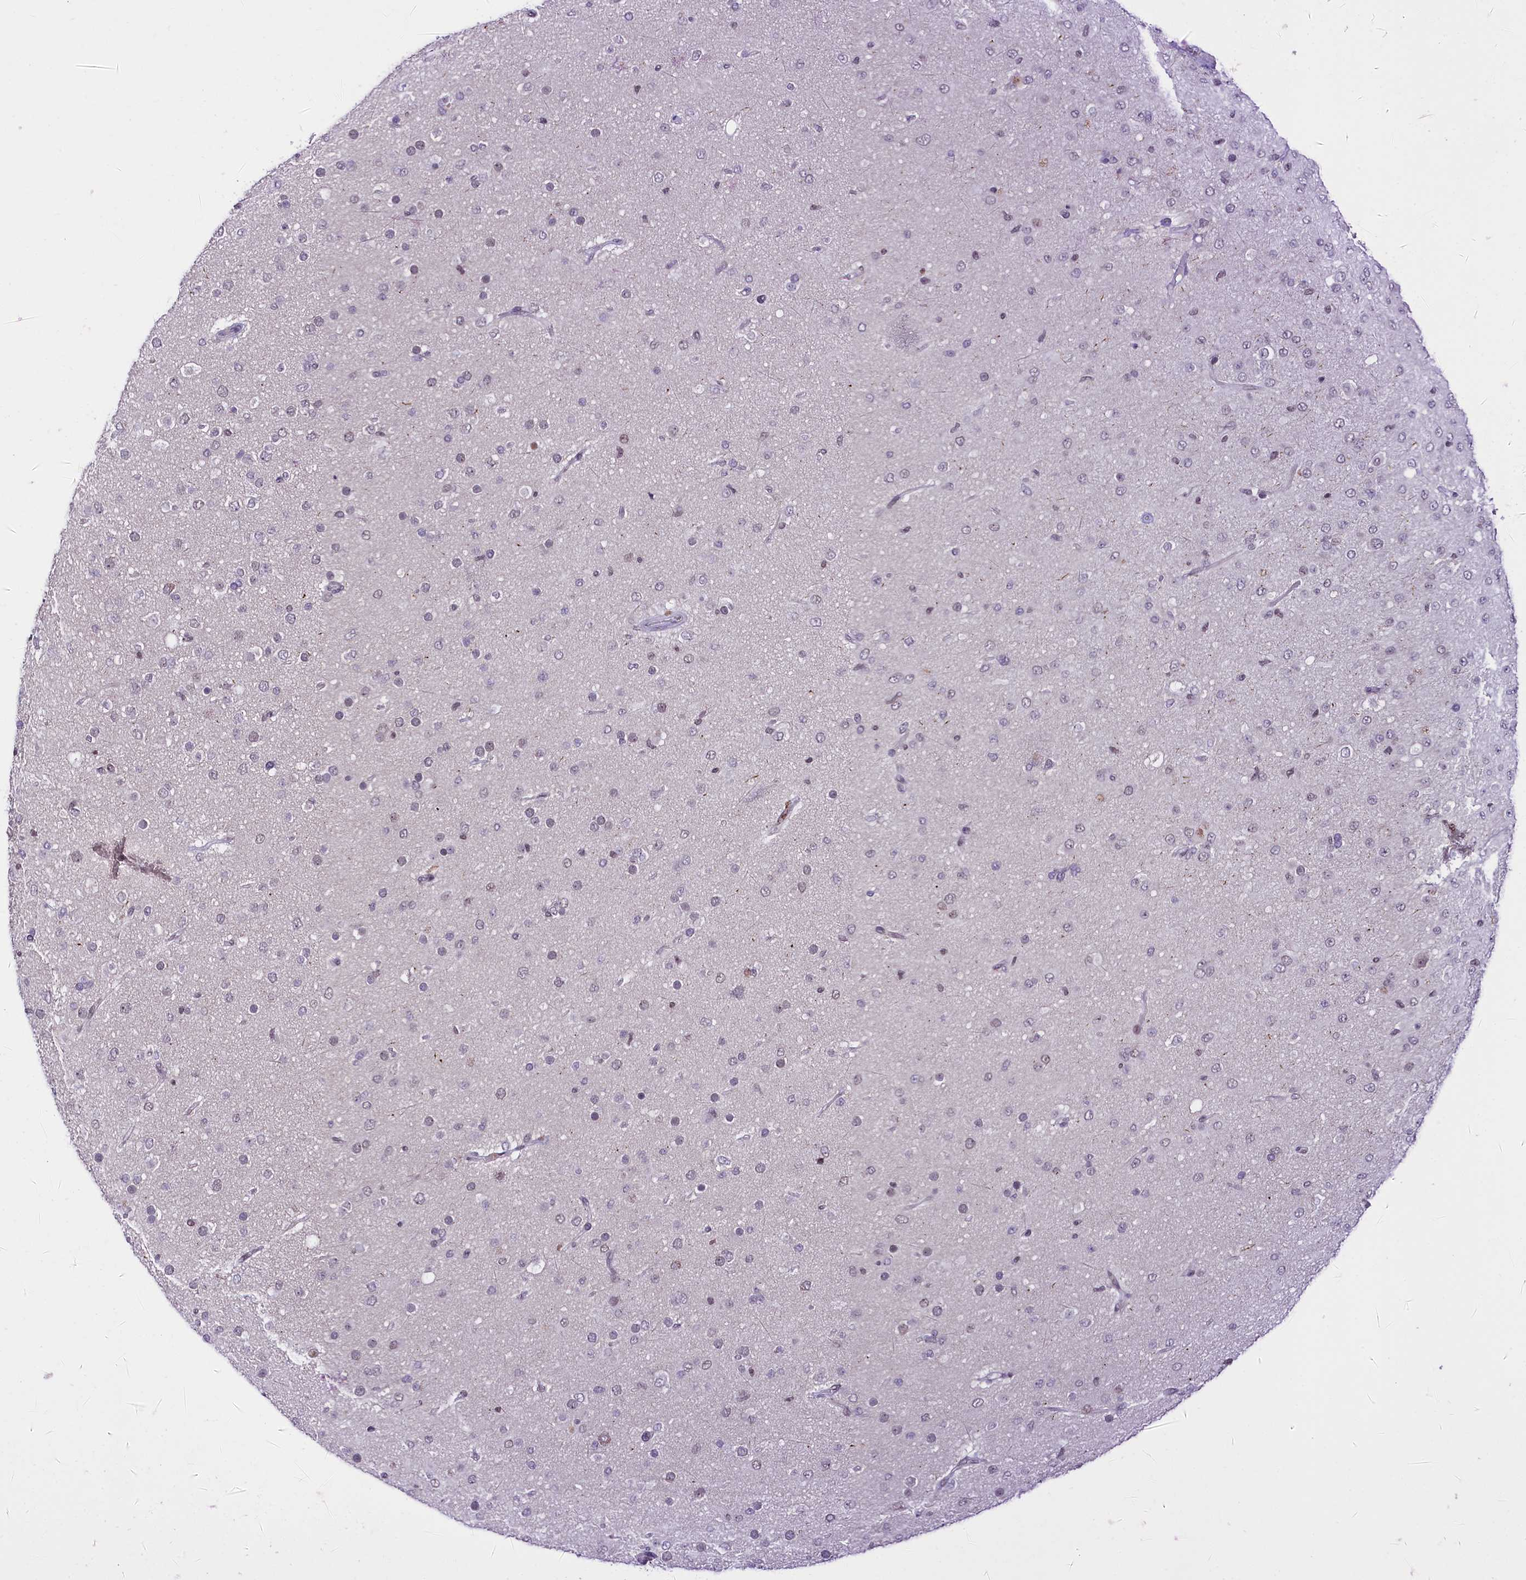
{"staining": {"intensity": "negative", "quantity": "none", "location": "none"}, "tissue": "glioma", "cell_type": "Tumor cells", "image_type": "cancer", "snomed": [{"axis": "morphology", "description": "Glioma, malignant, Low grade"}, {"axis": "topography", "description": "Brain"}], "caption": "Image shows no protein expression in tumor cells of glioma tissue.", "gene": "SCAF11", "patient": {"sex": "male", "age": 65}}